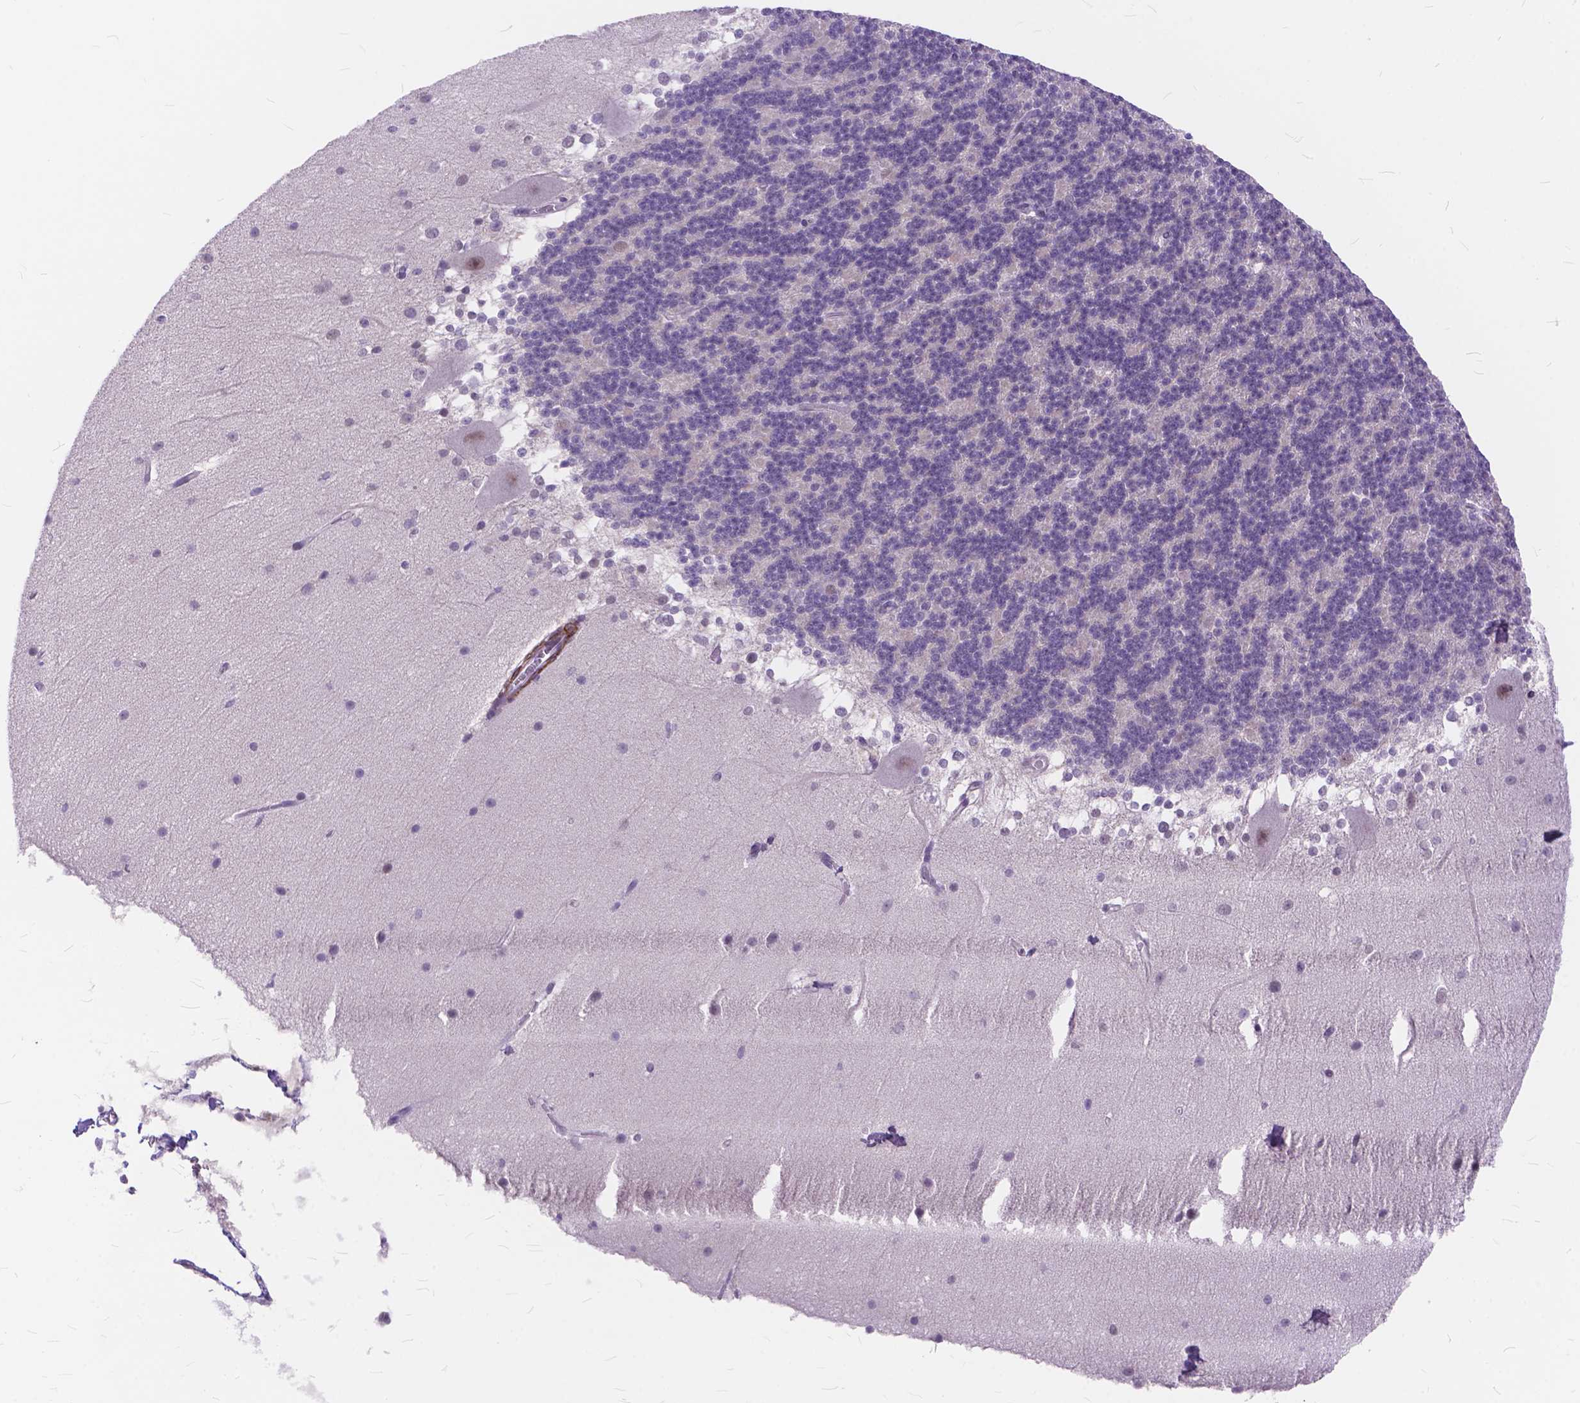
{"staining": {"intensity": "negative", "quantity": "none", "location": "none"}, "tissue": "cerebellum", "cell_type": "Cells in granular layer", "image_type": "normal", "snomed": [{"axis": "morphology", "description": "Normal tissue, NOS"}, {"axis": "topography", "description": "Cerebellum"}], "caption": "Photomicrograph shows no protein expression in cells in granular layer of benign cerebellum. (Brightfield microscopy of DAB (3,3'-diaminobenzidine) immunohistochemistry (IHC) at high magnification).", "gene": "MAN2C1", "patient": {"sex": "female", "age": 19}}